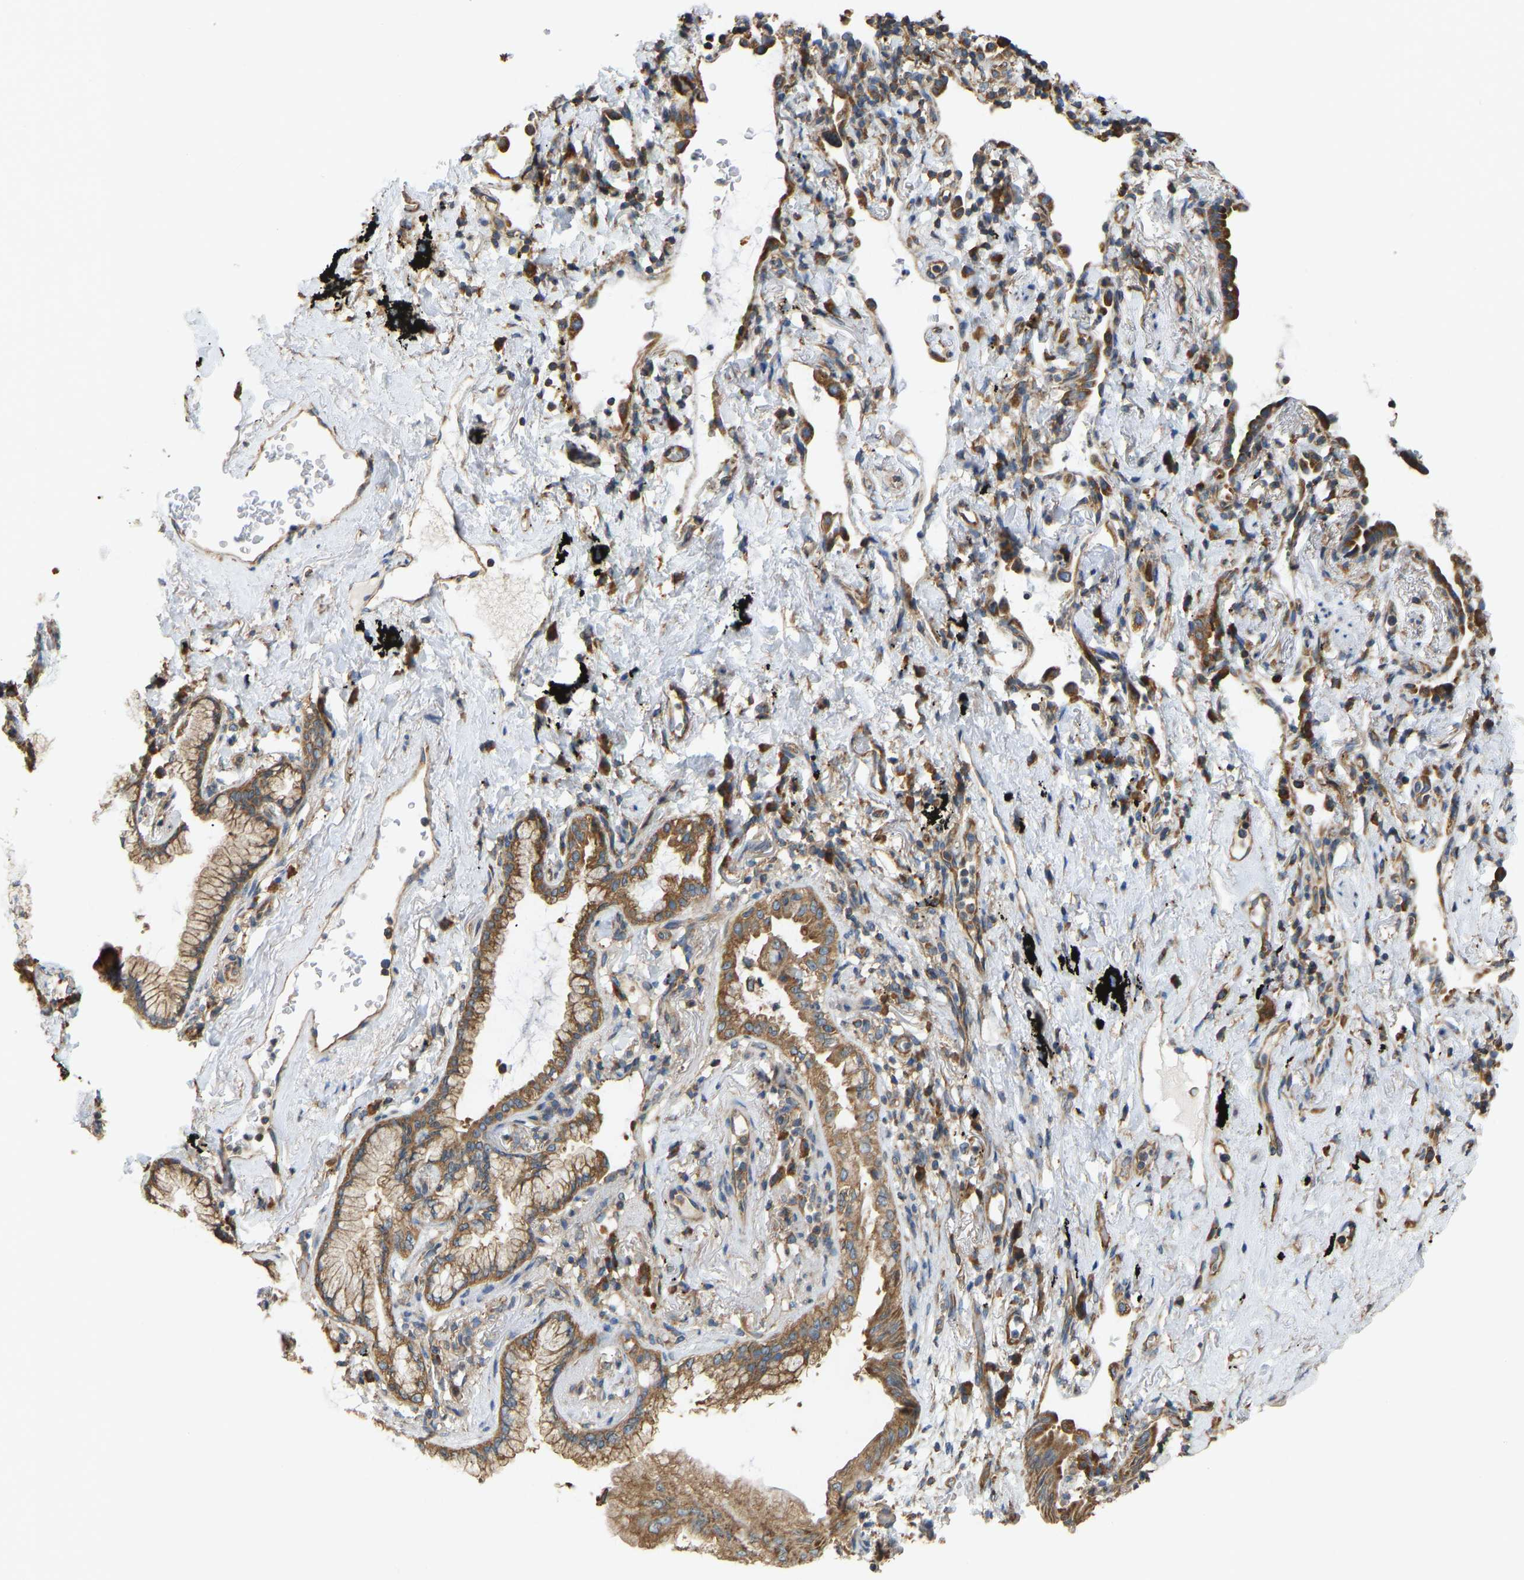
{"staining": {"intensity": "moderate", "quantity": ">75%", "location": "cytoplasmic/membranous"}, "tissue": "lung cancer", "cell_type": "Tumor cells", "image_type": "cancer", "snomed": [{"axis": "morphology", "description": "Normal tissue, NOS"}, {"axis": "morphology", "description": "Adenocarcinoma, NOS"}, {"axis": "topography", "description": "Bronchus"}, {"axis": "topography", "description": "Lung"}], "caption": "IHC image of neoplastic tissue: lung cancer (adenocarcinoma) stained using immunohistochemistry demonstrates medium levels of moderate protein expression localized specifically in the cytoplasmic/membranous of tumor cells, appearing as a cytoplasmic/membranous brown color.", "gene": "RPS6KB2", "patient": {"sex": "female", "age": 70}}